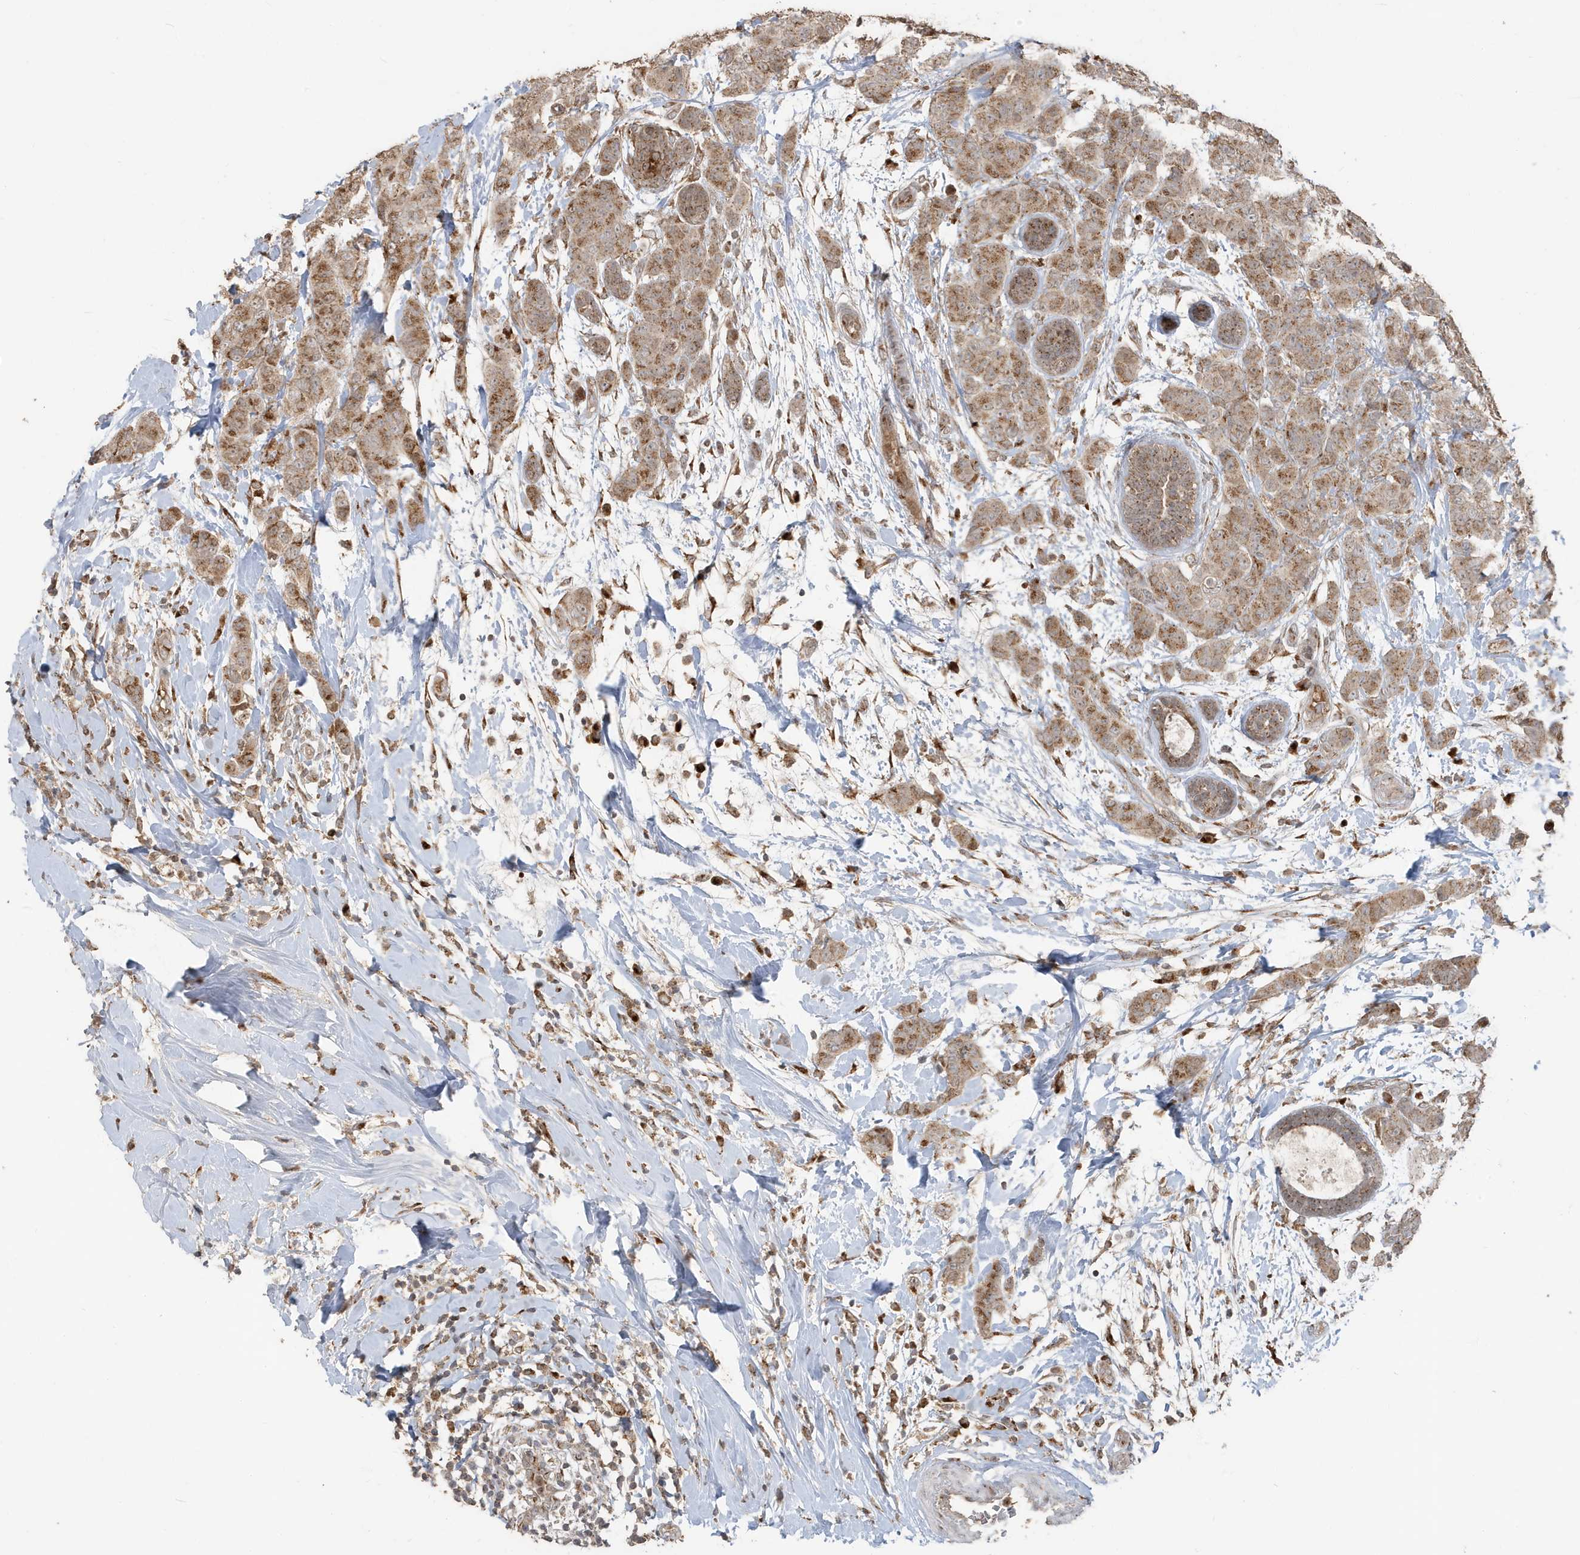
{"staining": {"intensity": "moderate", "quantity": ">75%", "location": "cytoplasmic/membranous"}, "tissue": "breast cancer", "cell_type": "Tumor cells", "image_type": "cancer", "snomed": [{"axis": "morphology", "description": "Normal tissue, NOS"}, {"axis": "morphology", "description": "Duct carcinoma"}, {"axis": "topography", "description": "Breast"}], "caption": "Protein expression analysis of breast intraductal carcinoma displays moderate cytoplasmic/membranous positivity in approximately >75% of tumor cells.", "gene": "RER1", "patient": {"sex": "female", "age": 40}}